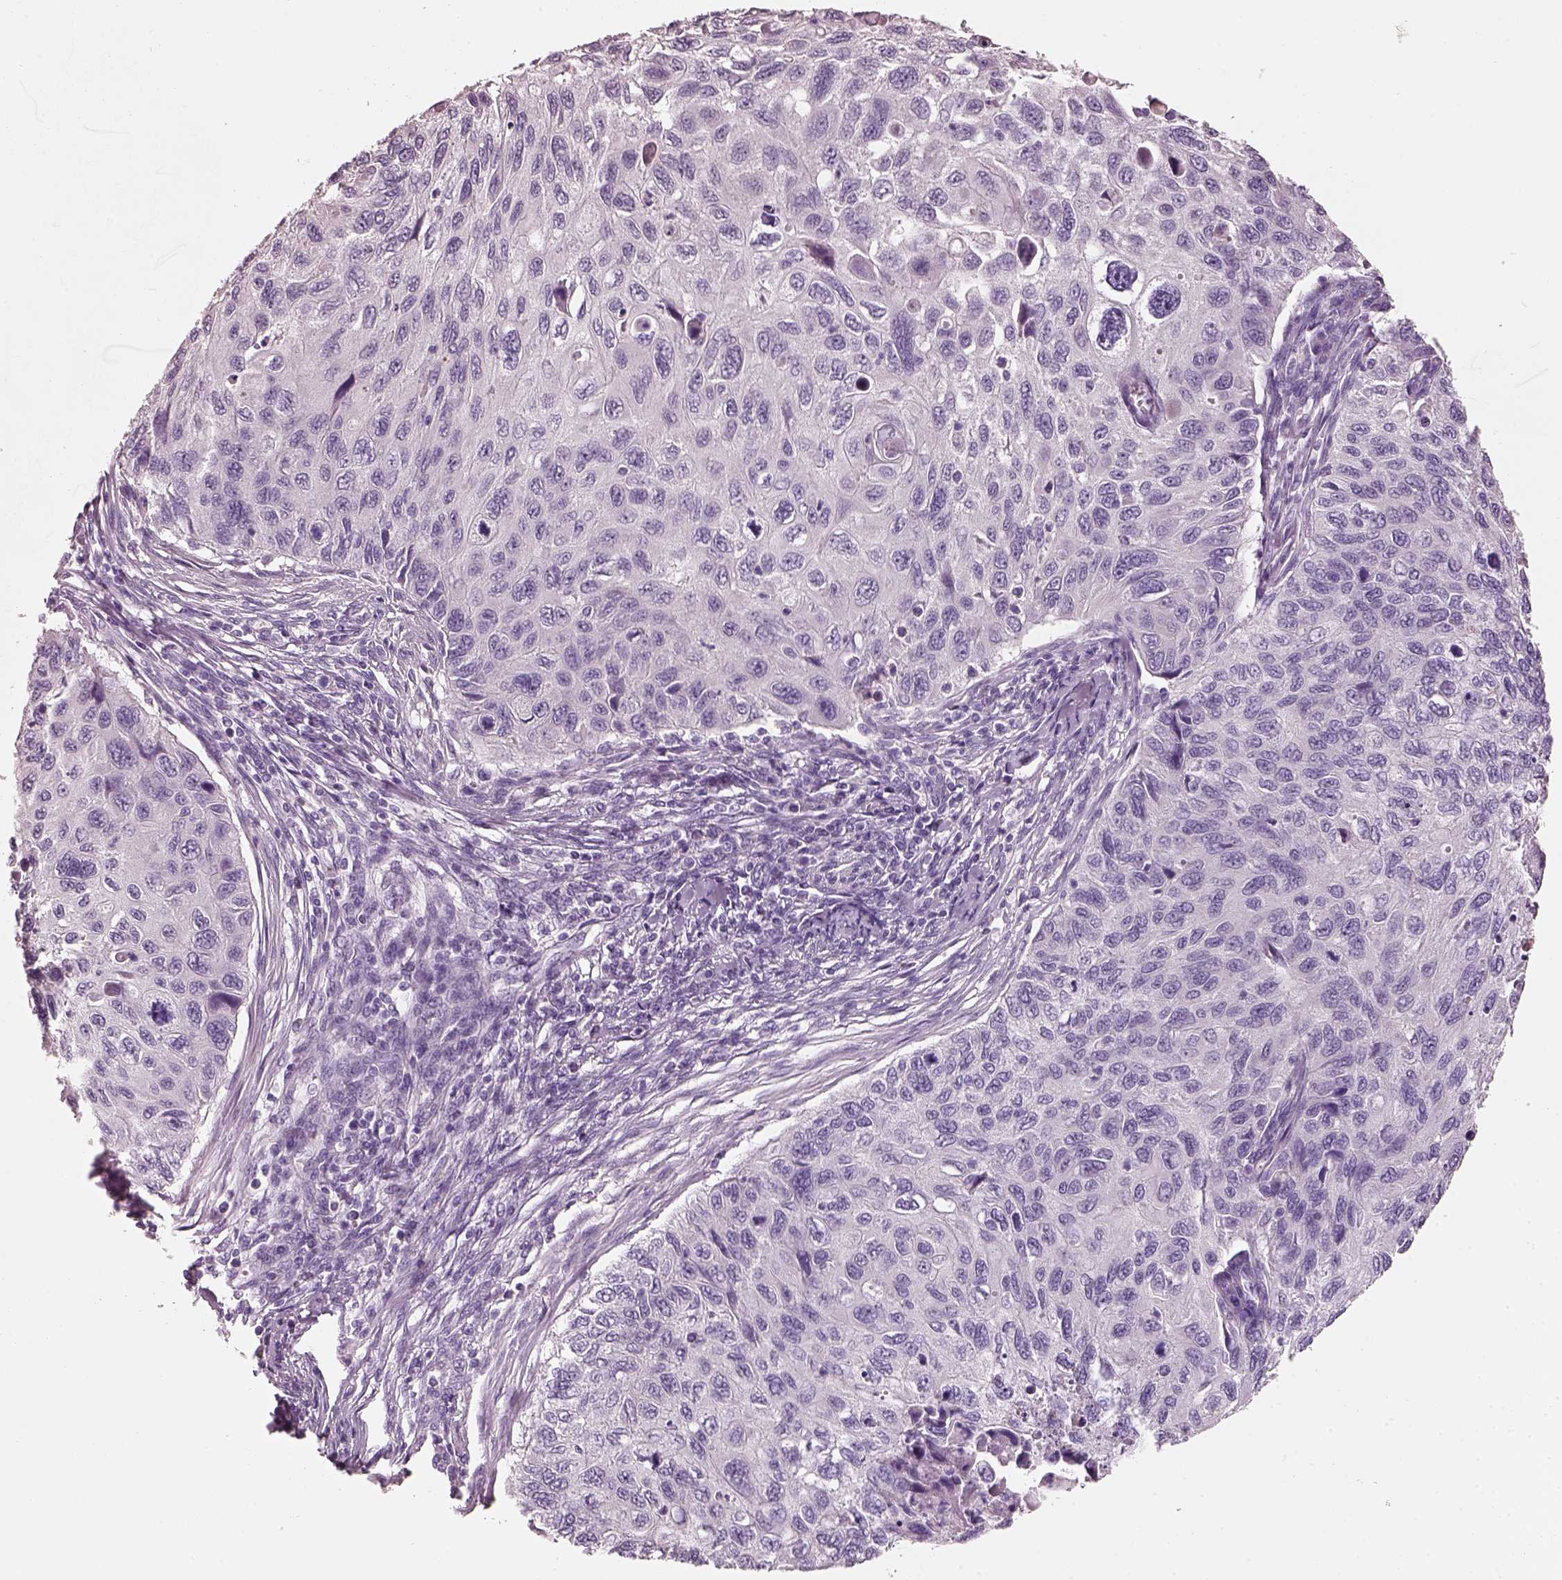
{"staining": {"intensity": "negative", "quantity": "none", "location": "none"}, "tissue": "cervical cancer", "cell_type": "Tumor cells", "image_type": "cancer", "snomed": [{"axis": "morphology", "description": "Squamous cell carcinoma, NOS"}, {"axis": "topography", "description": "Cervix"}], "caption": "High magnification brightfield microscopy of cervical cancer stained with DAB (brown) and counterstained with hematoxylin (blue): tumor cells show no significant expression.", "gene": "PNOC", "patient": {"sex": "female", "age": 70}}